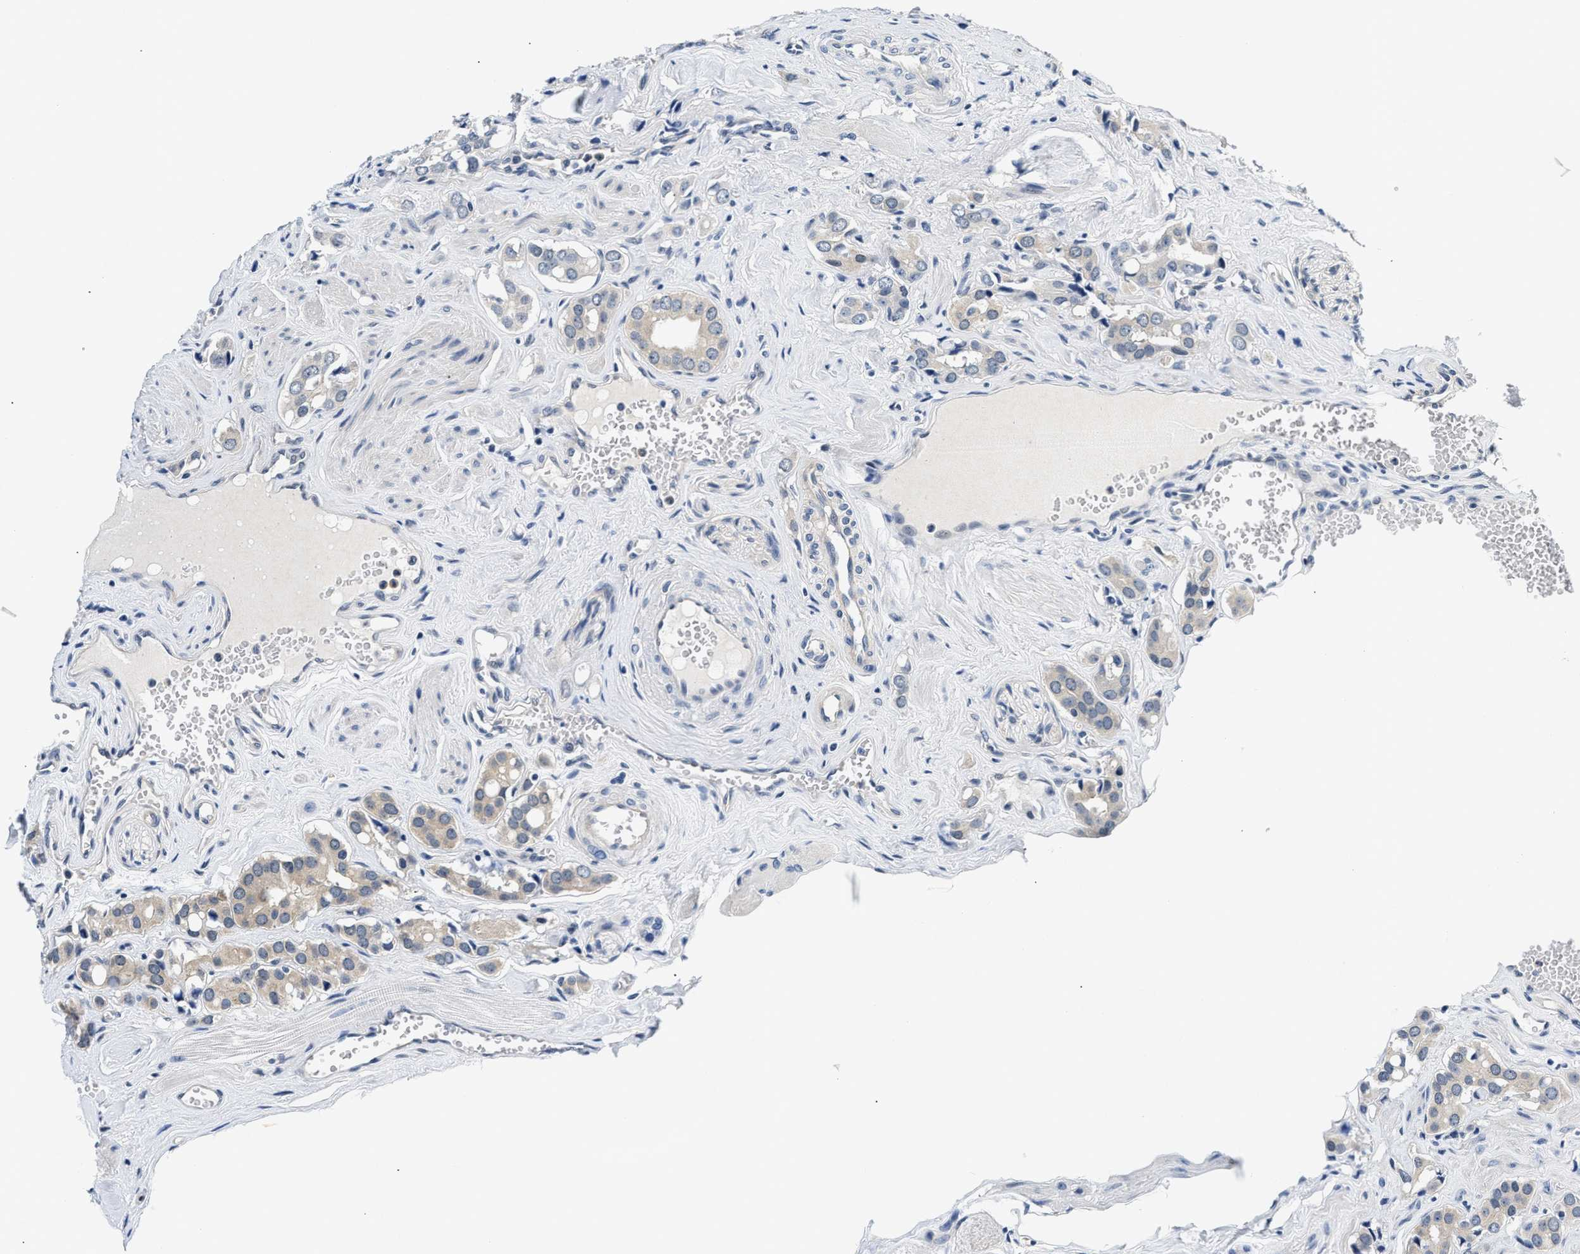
{"staining": {"intensity": "weak", "quantity": "25%-75%", "location": "cytoplasmic/membranous"}, "tissue": "prostate cancer", "cell_type": "Tumor cells", "image_type": "cancer", "snomed": [{"axis": "morphology", "description": "Adenocarcinoma, High grade"}, {"axis": "topography", "description": "Prostate"}], "caption": "A histopathology image showing weak cytoplasmic/membranous staining in about 25%-75% of tumor cells in prostate cancer, as visualized by brown immunohistochemical staining.", "gene": "SMAD4", "patient": {"sex": "male", "age": 52}}